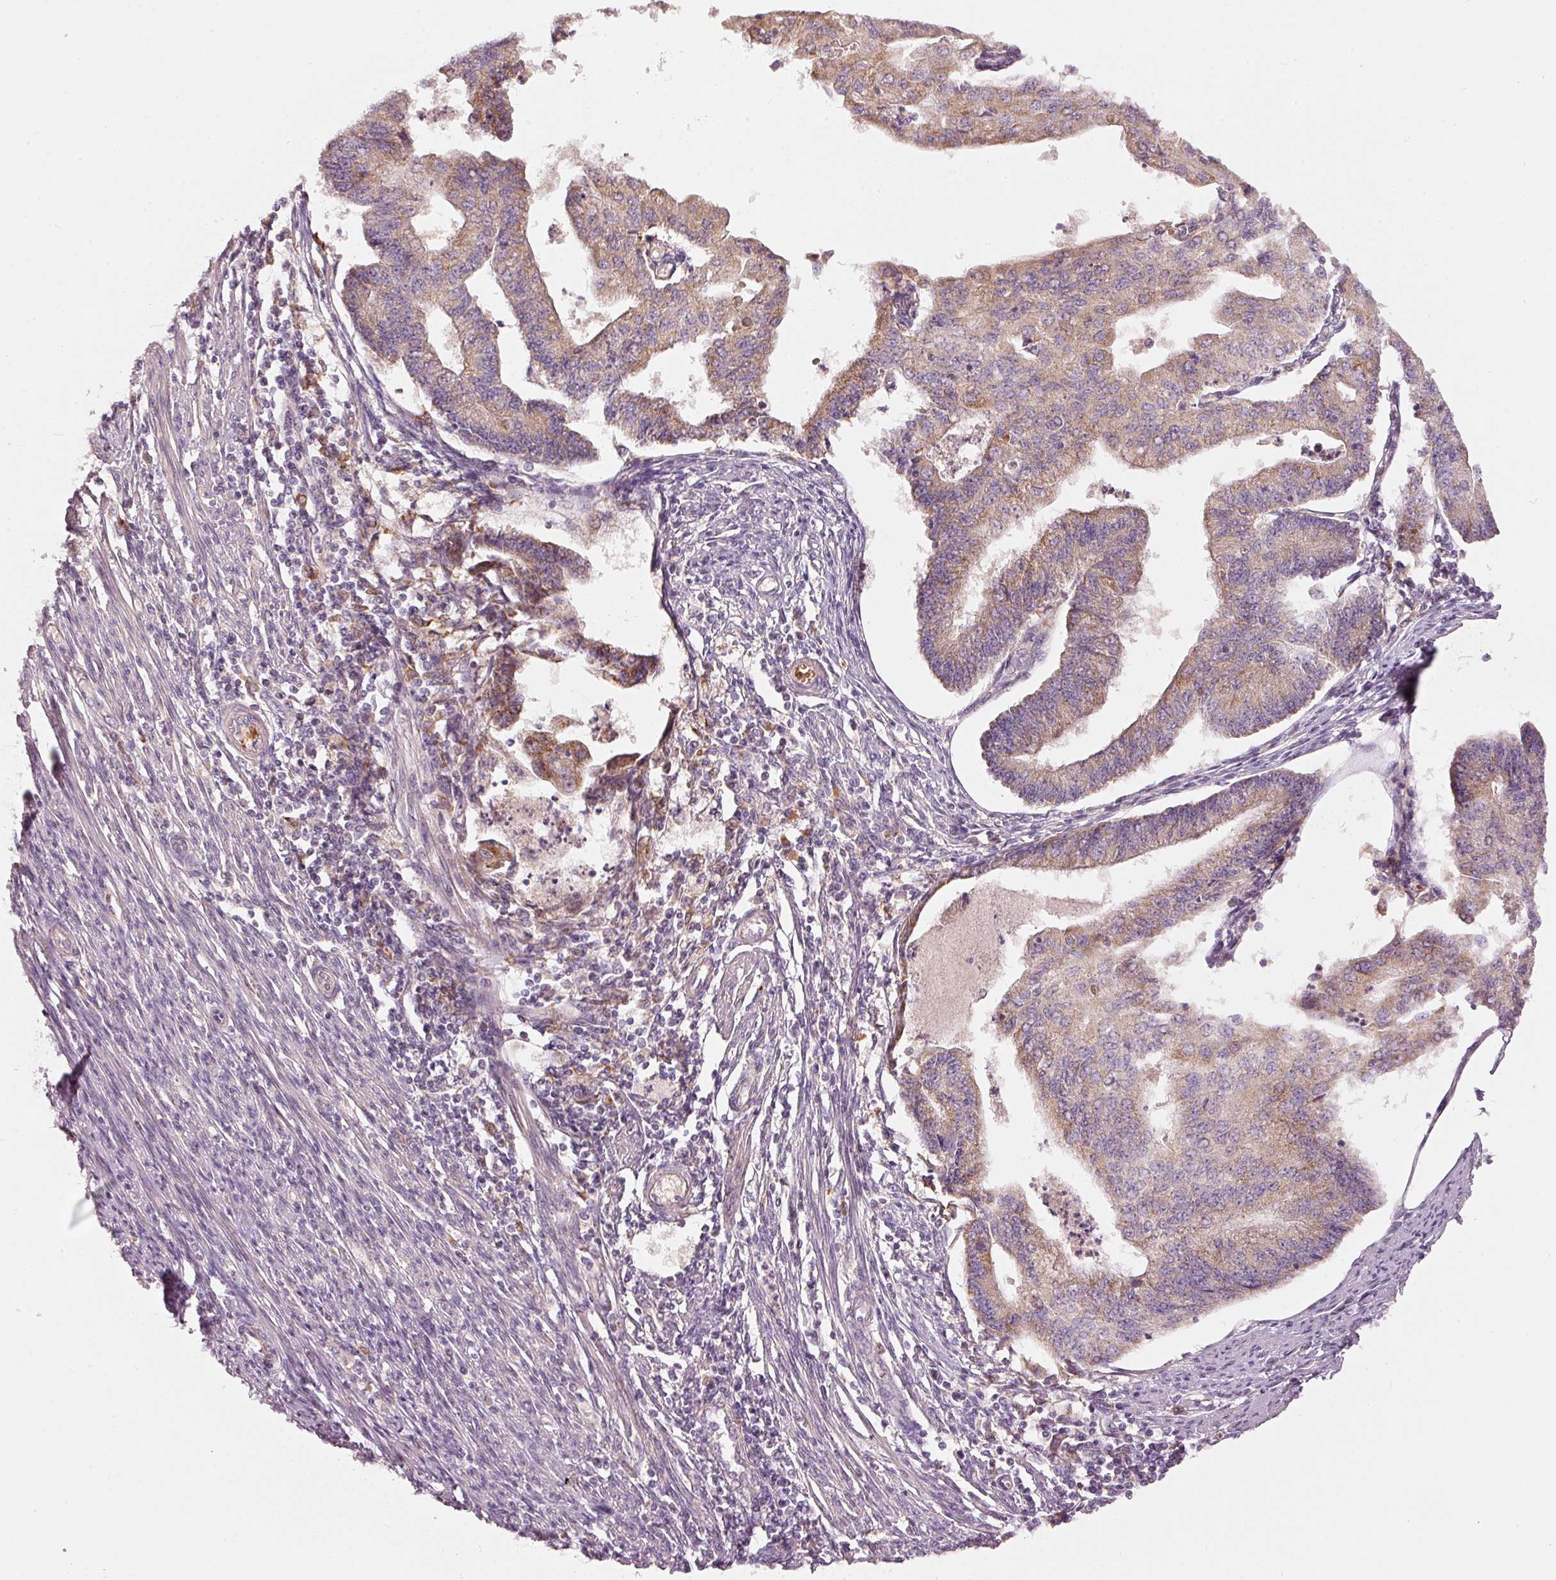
{"staining": {"intensity": "weak", "quantity": "25%-75%", "location": "cytoplasmic/membranous"}, "tissue": "endometrial cancer", "cell_type": "Tumor cells", "image_type": "cancer", "snomed": [{"axis": "morphology", "description": "Adenocarcinoma, NOS"}, {"axis": "topography", "description": "Endometrium"}], "caption": "Immunohistochemical staining of human endometrial cancer demonstrates low levels of weak cytoplasmic/membranous positivity in about 25%-75% of tumor cells.", "gene": "KLHL21", "patient": {"sex": "female", "age": 56}}